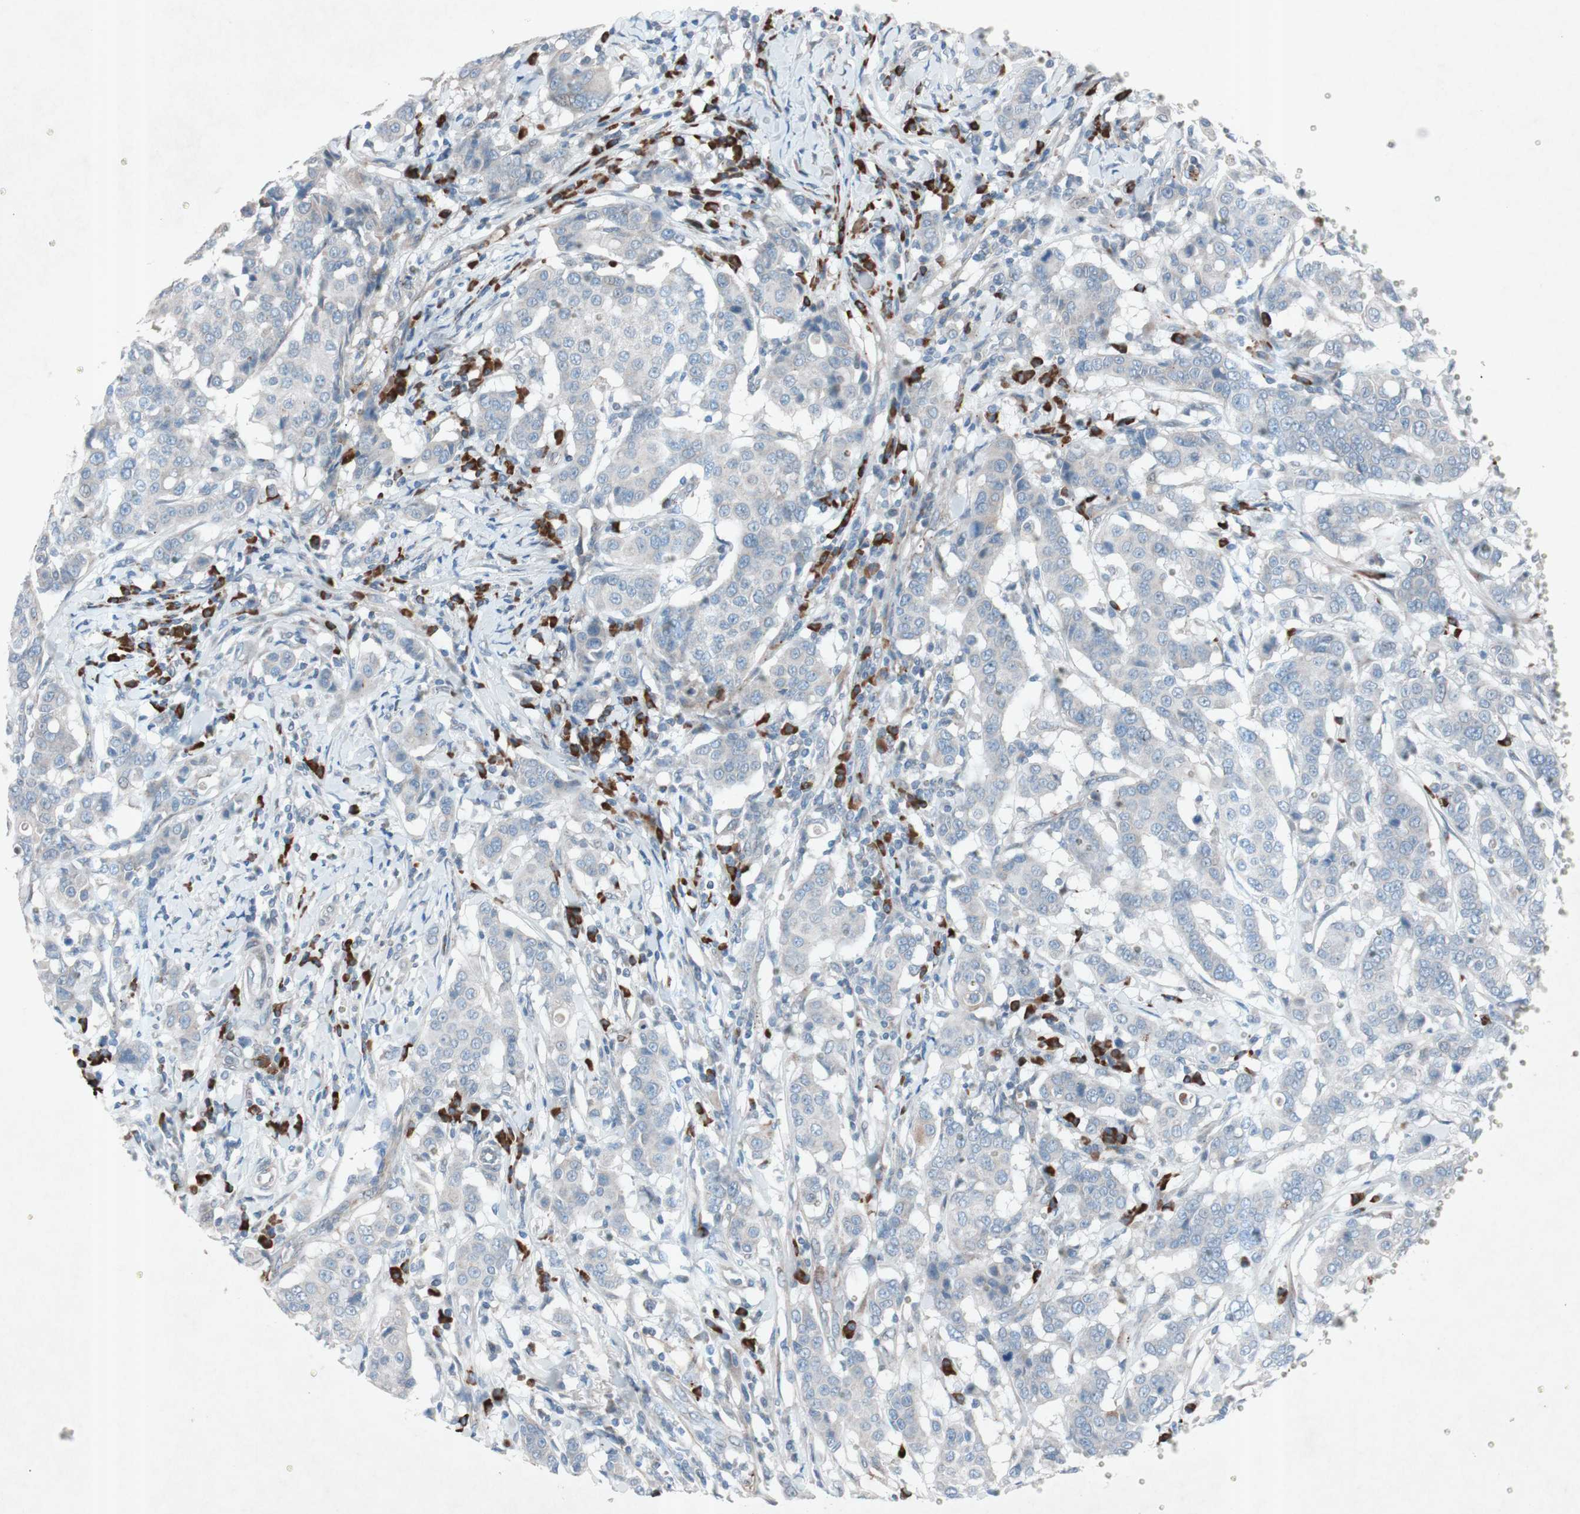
{"staining": {"intensity": "weak", "quantity": "<25%", "location": "cytoplasmic/membranous"}, "tissue": "breast cancer", "cell_type": "Tumor cells", "image_type": "cancer", "snomed": [{"axis": "morphology", "description": "Duct carcinoma"}, {"axis": "topography", "description": "Breast"}], "caption": "Immunohistochemistry (IHC) image of breast infiltrating ductal carcinoma stained for a protein (brown), which demonstrates no positivity in tumor cells. (DAB IHC with hematoxylin counter stain).", "gene": "GRB7", "patient": {"sex": "female", "age": 27}}